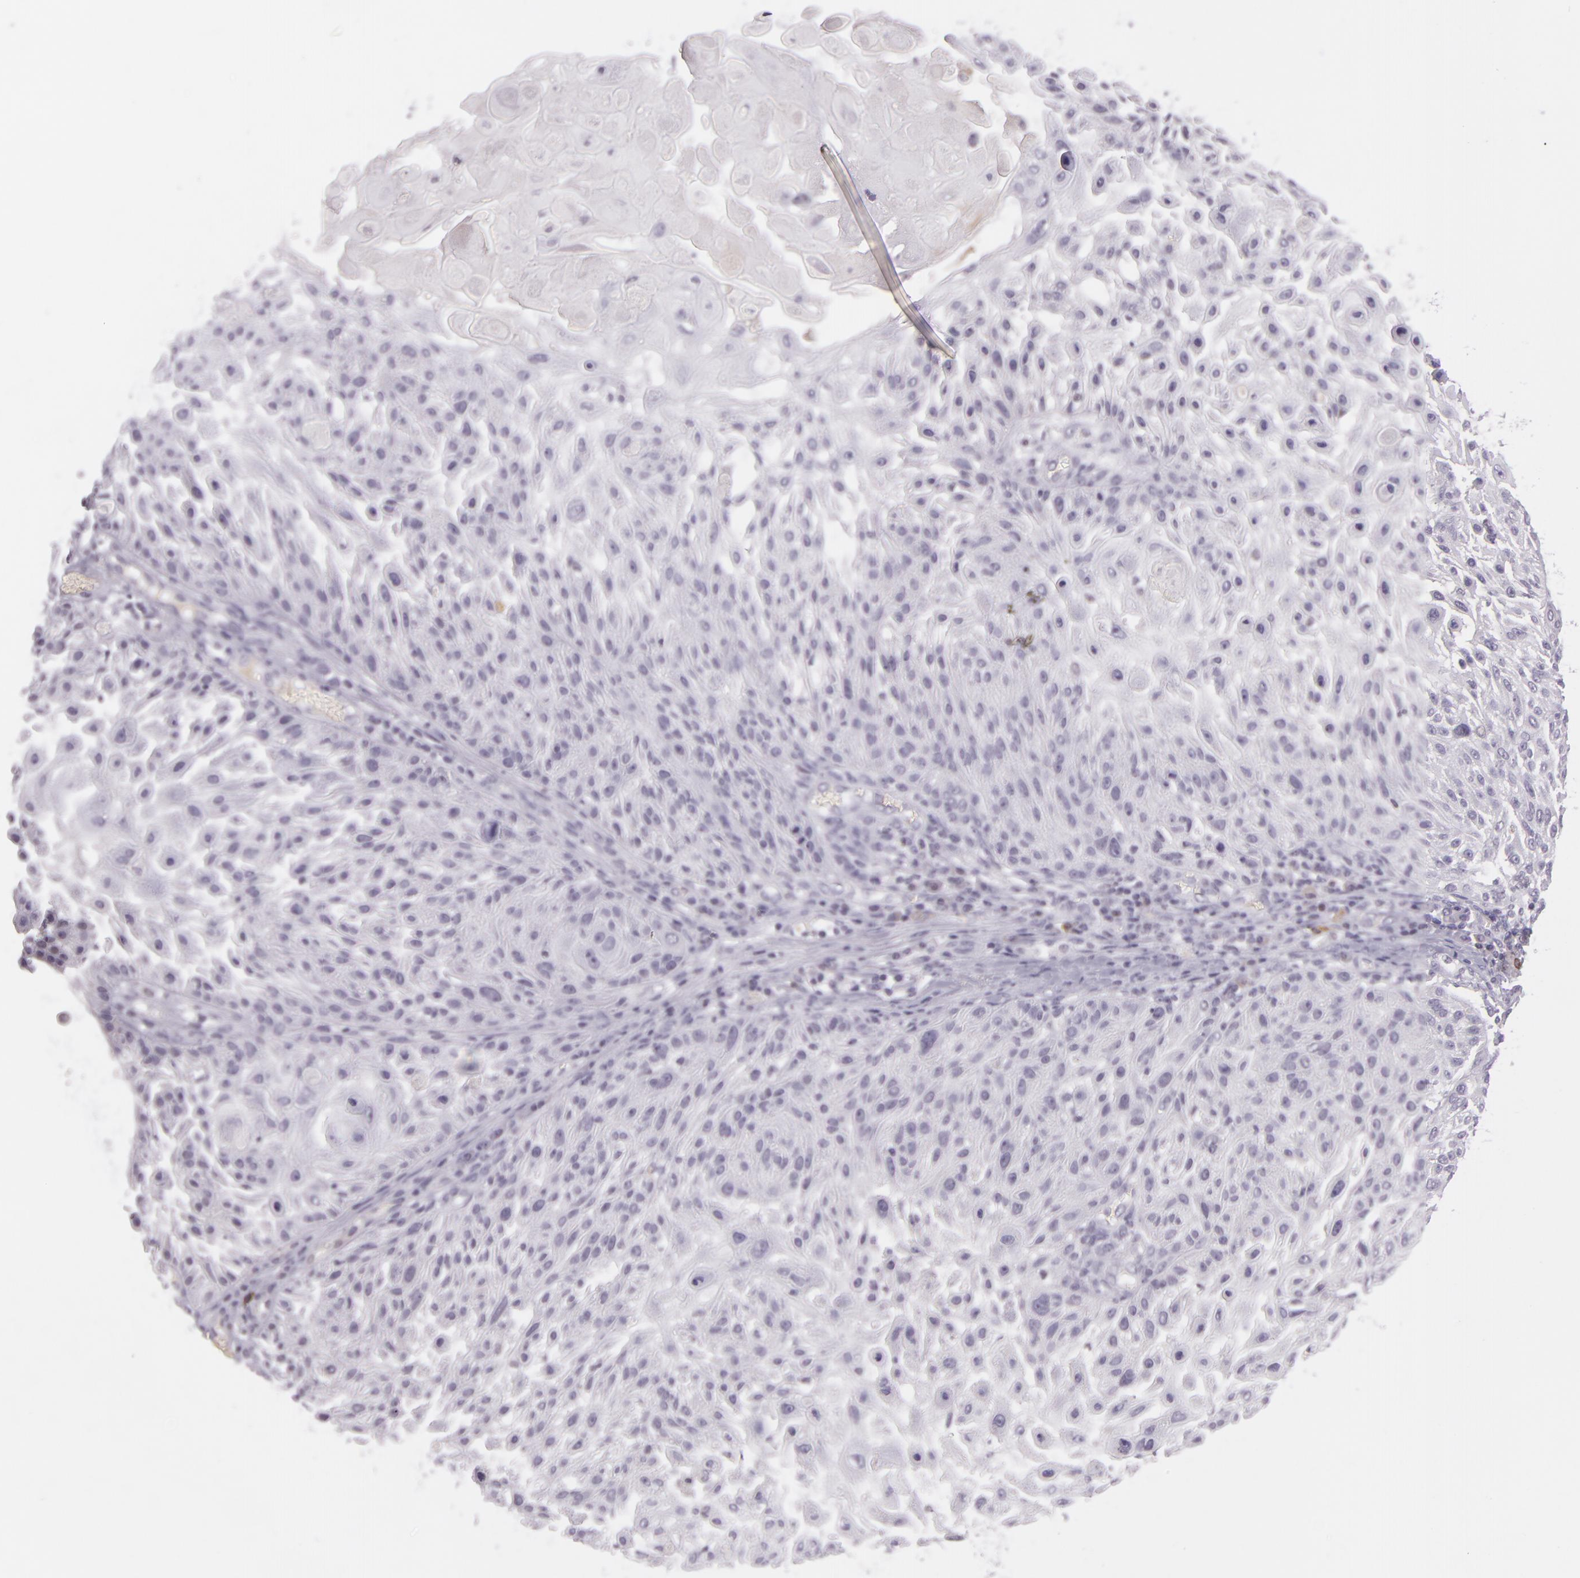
{"staining": {"intensity": "negative", "quantity": "none", "location": "none"}, "tissue": "skin cancer", "cell_type": "Tumor cells", "image_type": "cancer", "snomed": [{"axis": "morphology", "description": "Squamous cell carcinoma, NOS"}, {"axis": "topography", "description": "Skin"}], "caption": "This is an IHC micrograph of squamous cell carcinoma (skin). There is no expression in tumor cells.", "gene": "CHEK2", "patient": {"sex": "female", "age": 89}}